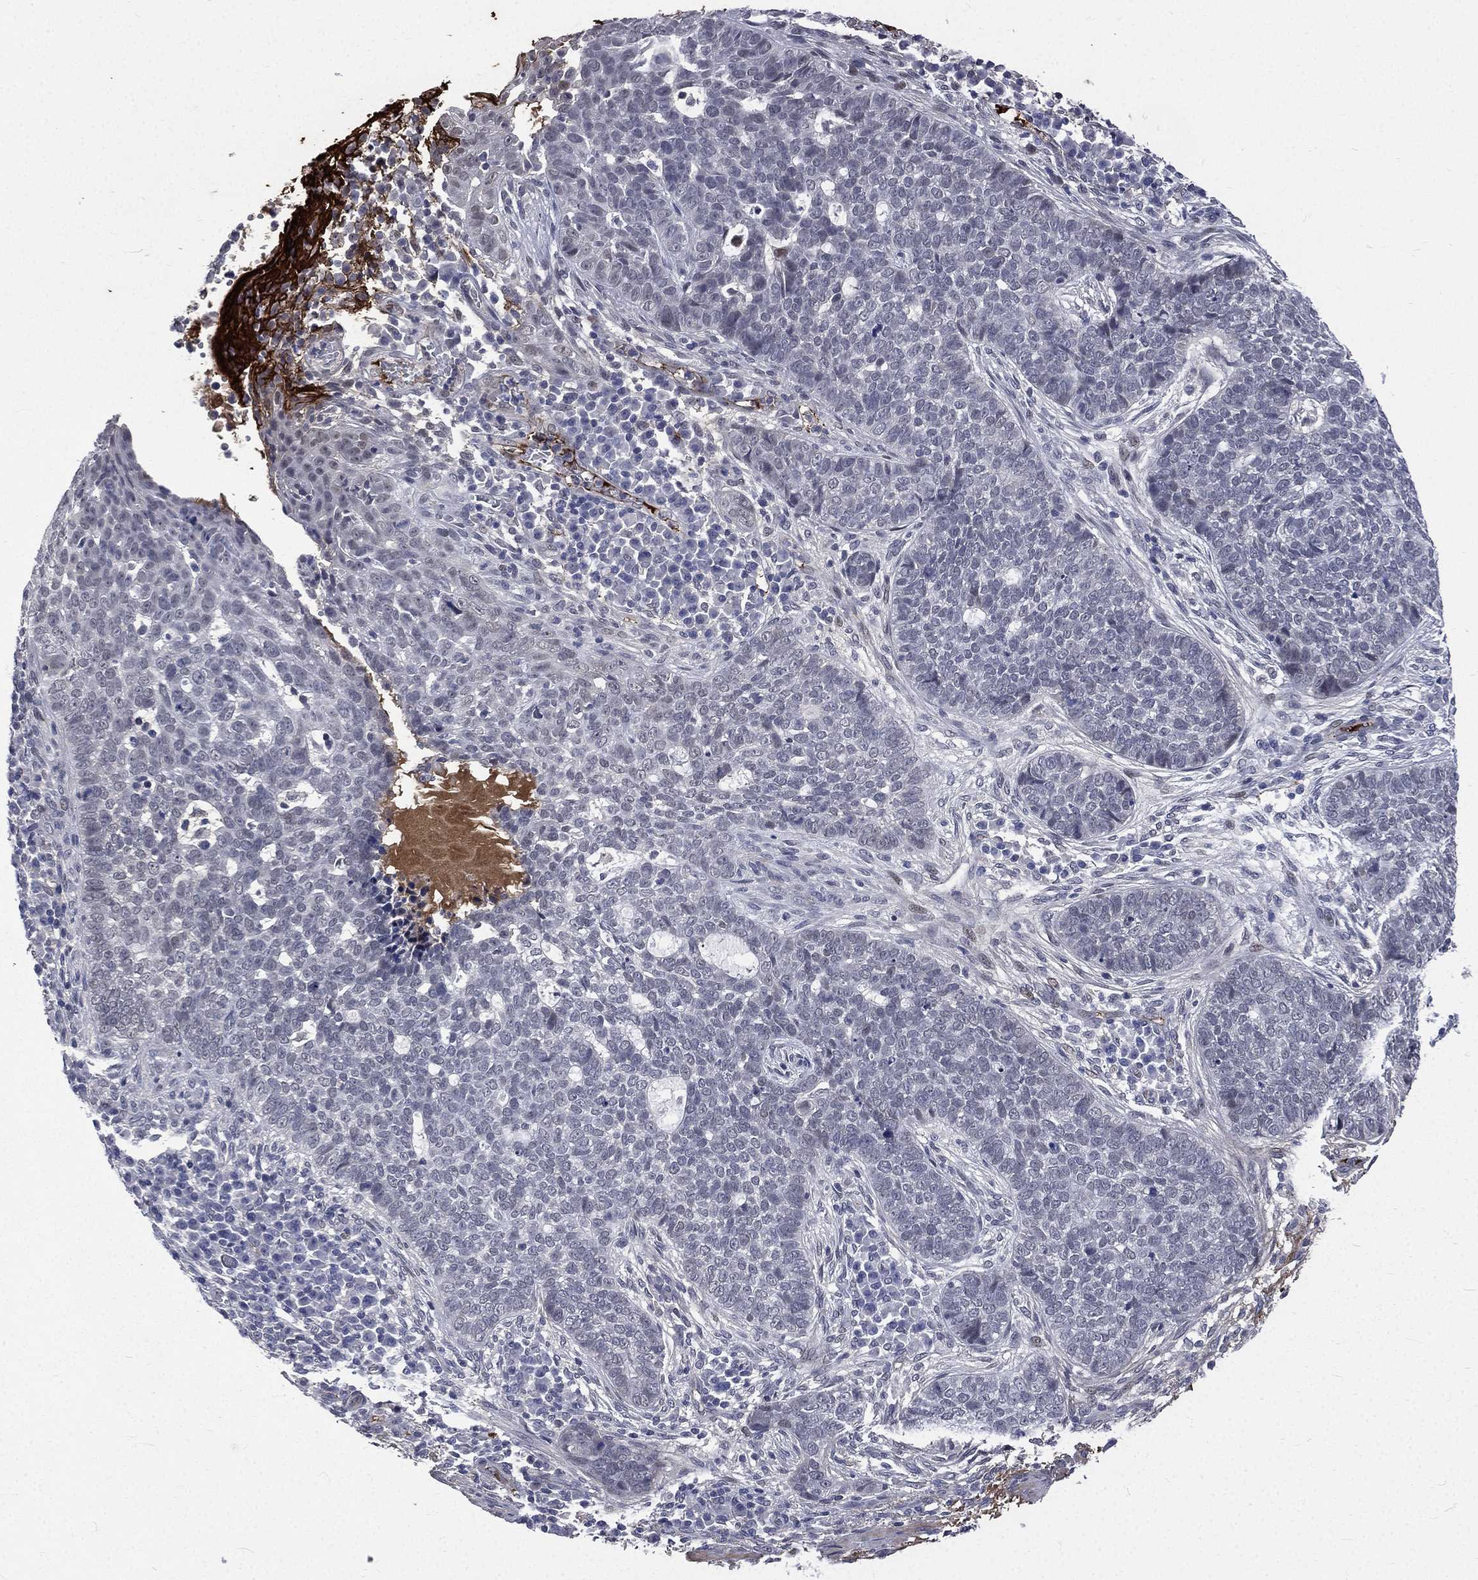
{"staining": {"intensity": "negative", "quantity": "none", "location": "none"}, "tissue": "skin cancer", "cell_type": "Tumor cells", "image_type": "cancer", "snomed": [{"axis": "morphology", "description": "Basal cell carcinoma"}, {"axis": "topography", "description": "Skin"}], "caption": "DAB immunohistochemical staining of human skin cancer (basal cell carcinoma) demonstrates no significant expression in tumor cells.", "gene": "FGG", "patient": {"sex": "female", "age": 69}}